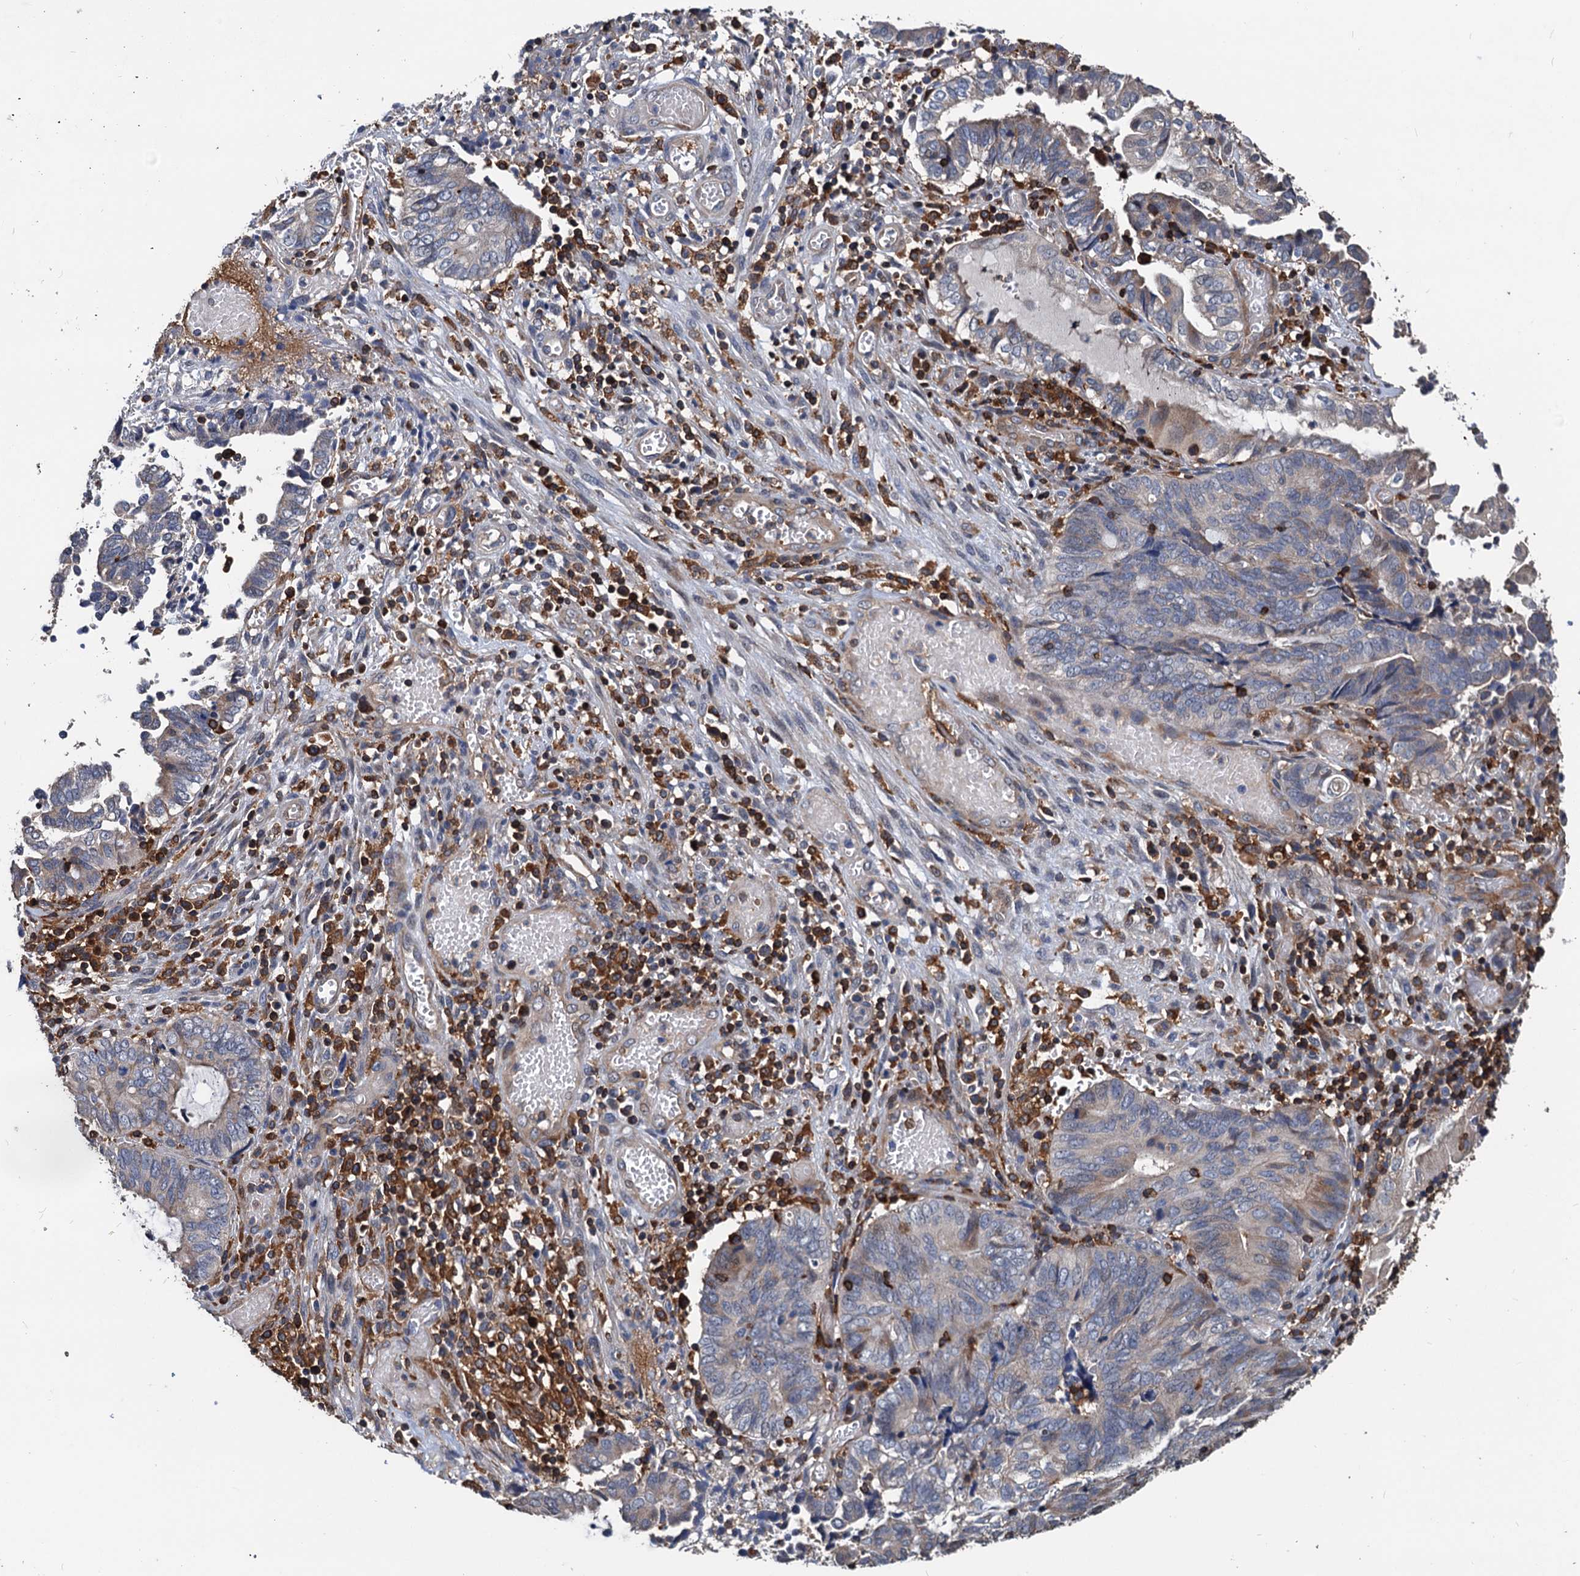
{"staining": {"intensity": "weak", "quantity": "<25%", "location": "cytoplasmic/membranous"}, "tissue": "endometrial cancer", "cell_type": "Tumor cells", "image_type": "cancer", "snomed": [{"axis": "morphology", "description": "Adenocarcinoma, NOS"}, {"axis": "topography", "description": "Uterus"}, {"axis": "topography", "description": "Endometrium"}], "caption": "Endometrial cancer stained for a protein using IHC reveals no positivity tumor cells.", "gene": "LCP2", "patient": {"sex": "female", "age": 70}}